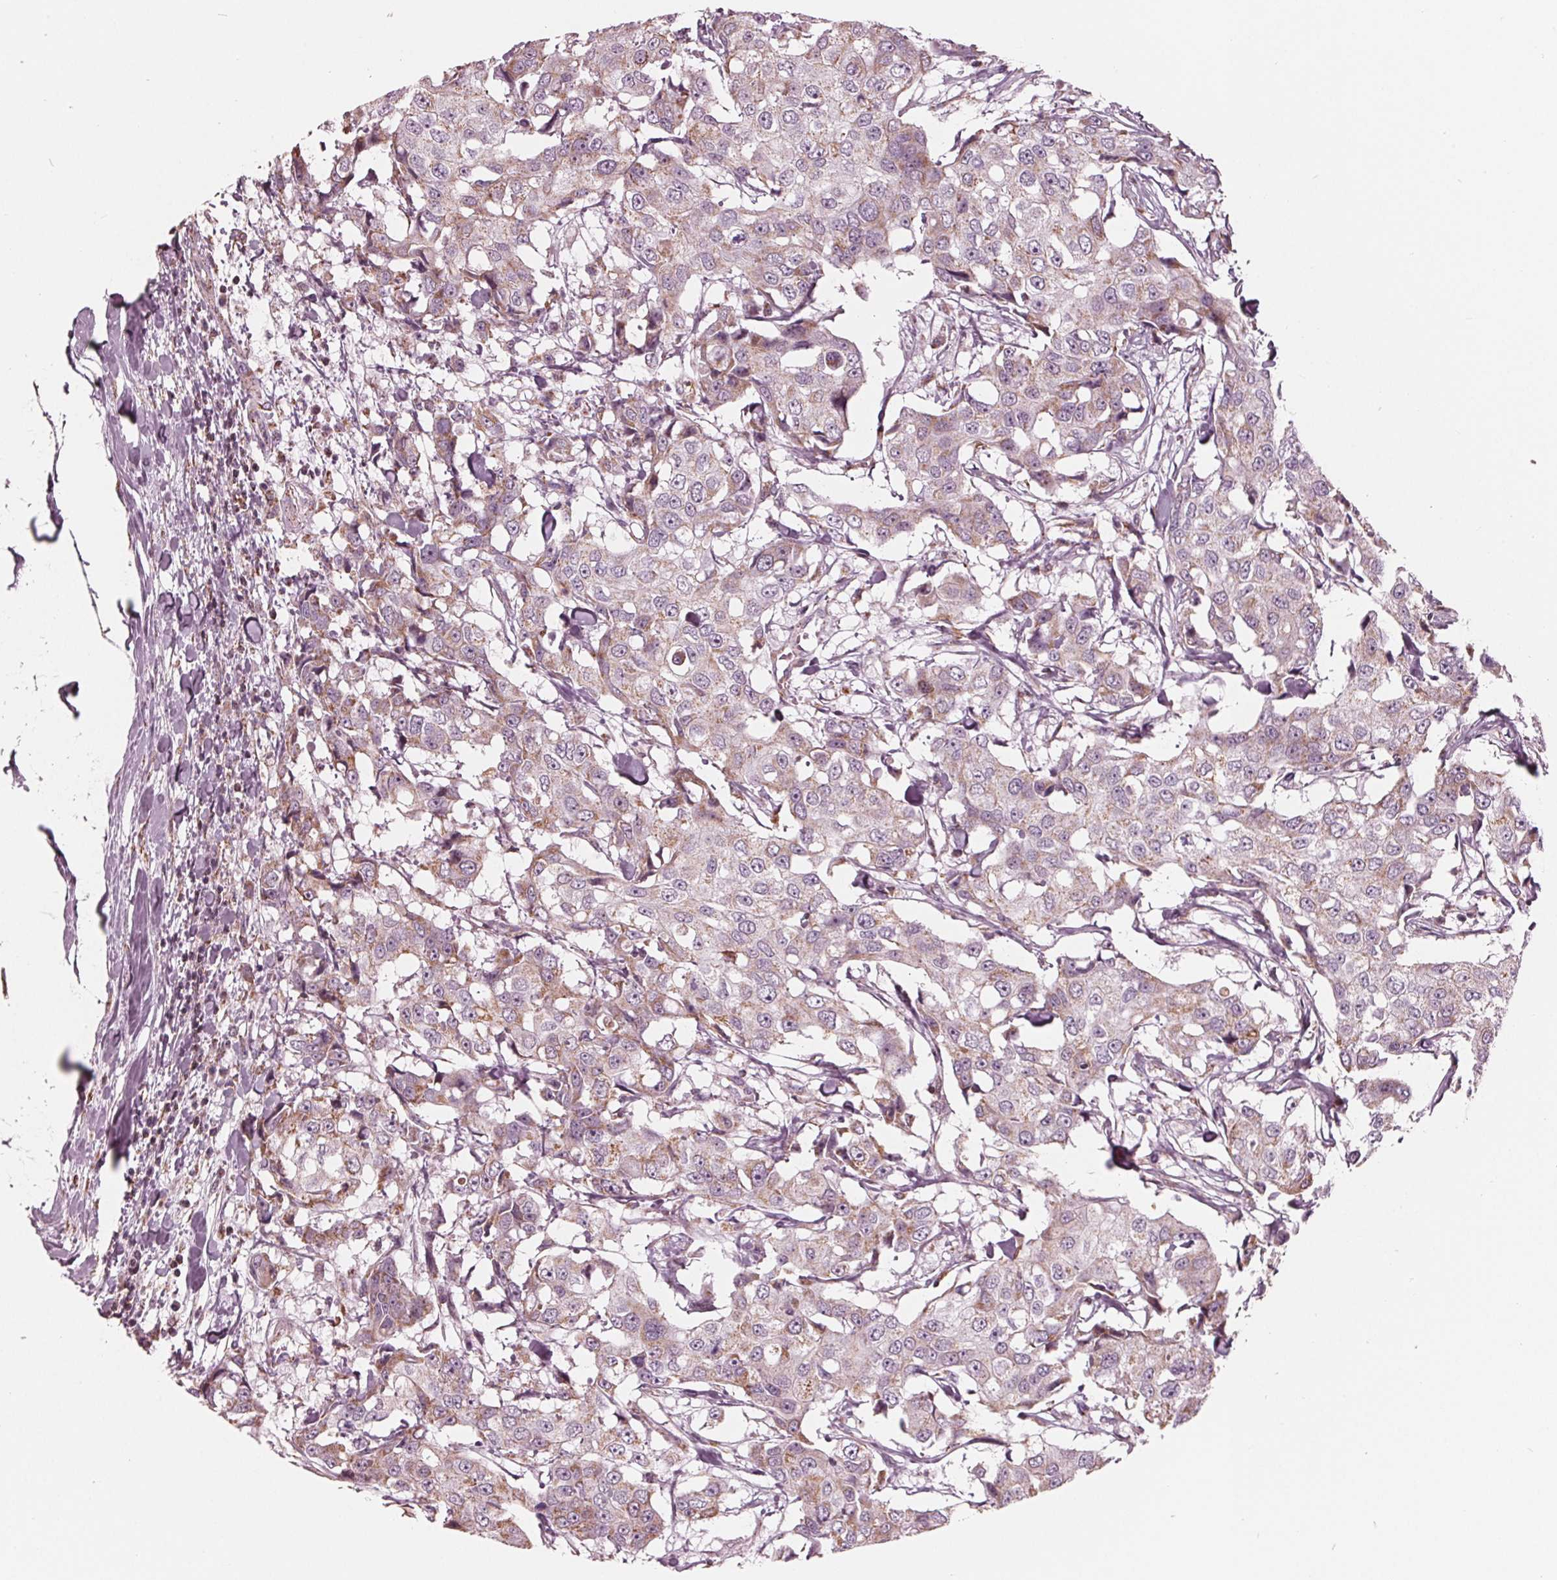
{"staining": {"intensity": "moderate", "quantity": "<25%", "location": "cytoplasmic/membranous"}, "tissue": "breast cancer", "cell_type": "Tumor cells", "image_type": "cancer", "snomed": [{"axis": "morphology", "description": "Duct carcinoma"}, {"axis": "topography", "description": "Breast"}], "caption": "Breast cancer (intraductal carcinoma) stained with a protein marker demonstrates moderate staining in tumor cells.", "gene": "DCAF4L2", "patient": {"sex": "female", "age": 27}}